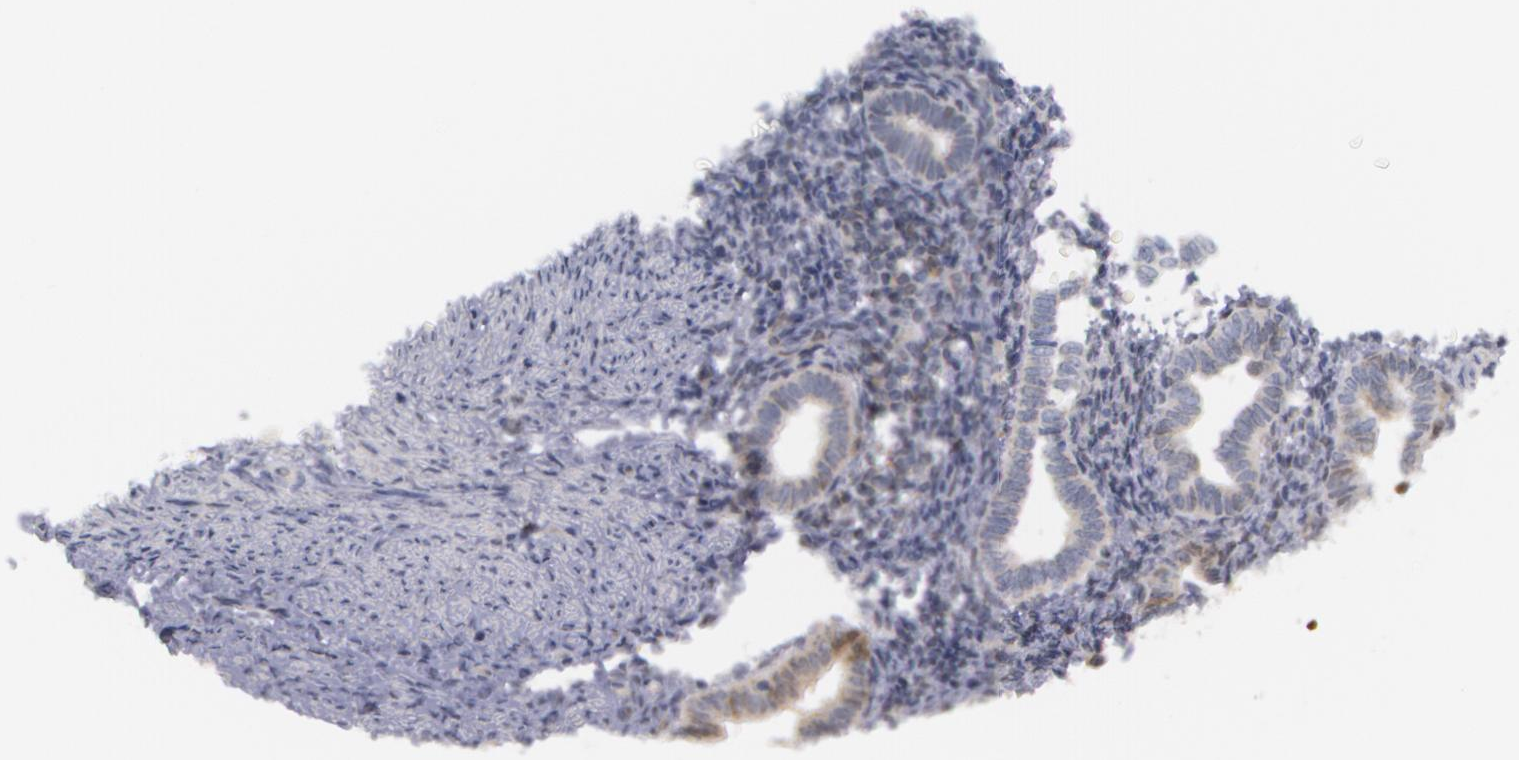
{"staining": {"intensity": "weak", "quantity": "<25%", "location": "cytoplasmic/membranous"}, "tissue": "endometrium", "cell_type": "Cells in endometrial stroma", "image_type": "normal", "snomed": [{"axis": "morphology", "description": "Normal tissue, NOS"}, {"axis": "topography", "description": "Endometrium"}], "caption": "Cells in endometrial stroma are negative for brown protein staining in unremarkable endometrium. Brightfield microscopy of IHC stained with DAB (3,3'-diaminobenzidine) (brown) and hematoxylin (blue), captured at high magnification.", "gene": "TXNRD1", "patient": {"sex": "female", "age": 36}}